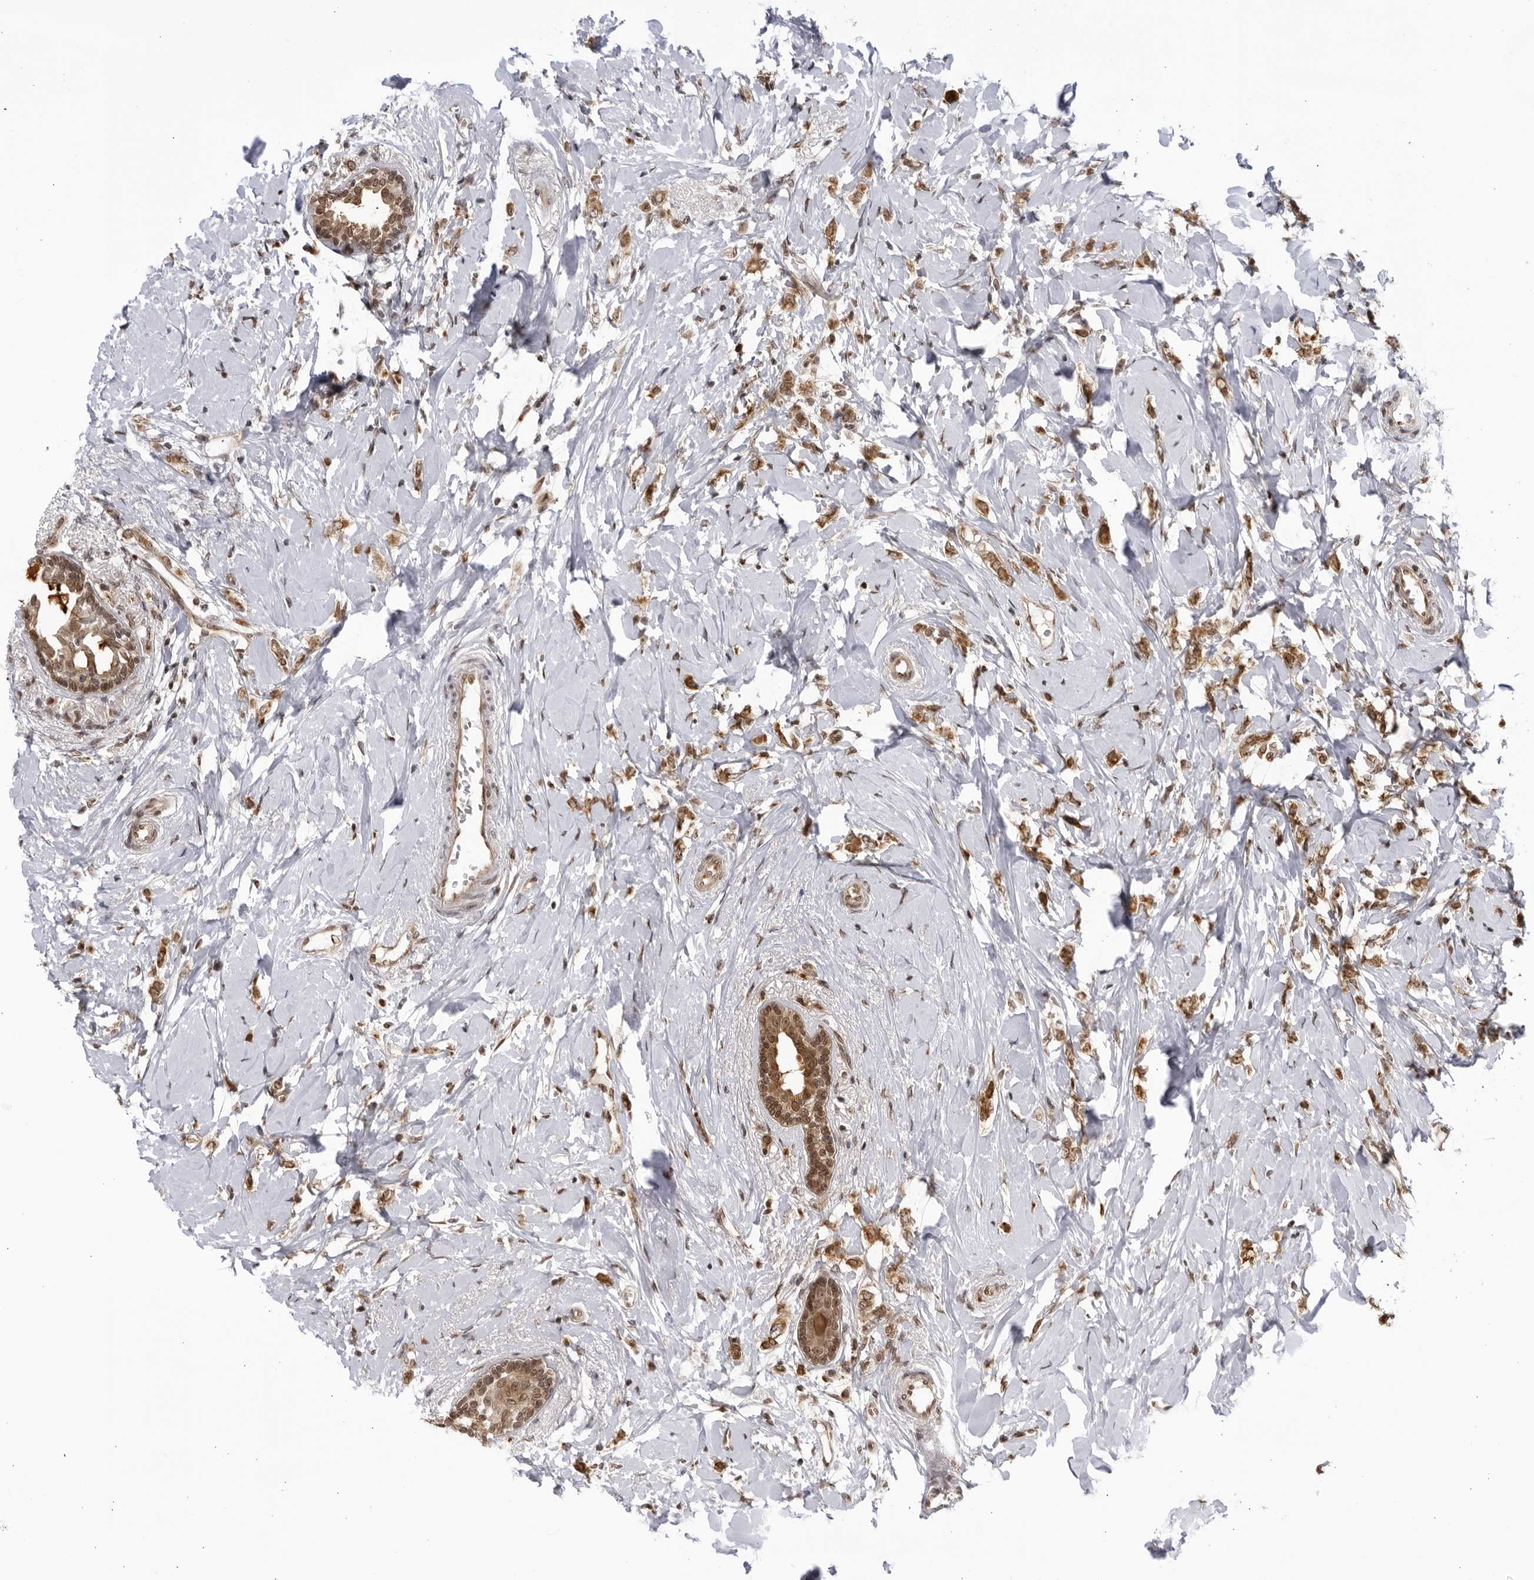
{"staining": {"intensity": "moderate", "quantity": ">75%", "location": "cytoplasmic/membranous,nuclear"}, "tissue": "breast cancer", "cell_type": "Tumor cells", "image_type": "cancer", "snomed": [{"axis": "morphology", "description": "Normal tissue, NOS"}, {"axis": "morphology", "description": "Lobular carcinoma"}, {"axis": "topography", "description": "Breast"}], "caption": "Human breast cancer stained with a brown dye exhibits moderate cytoplasmic/membranous and nuclear positive positivity in about >75% of tumor cells.", "gene": "RASGEF1C", "patient": {"sex": "female", "age": 47}}